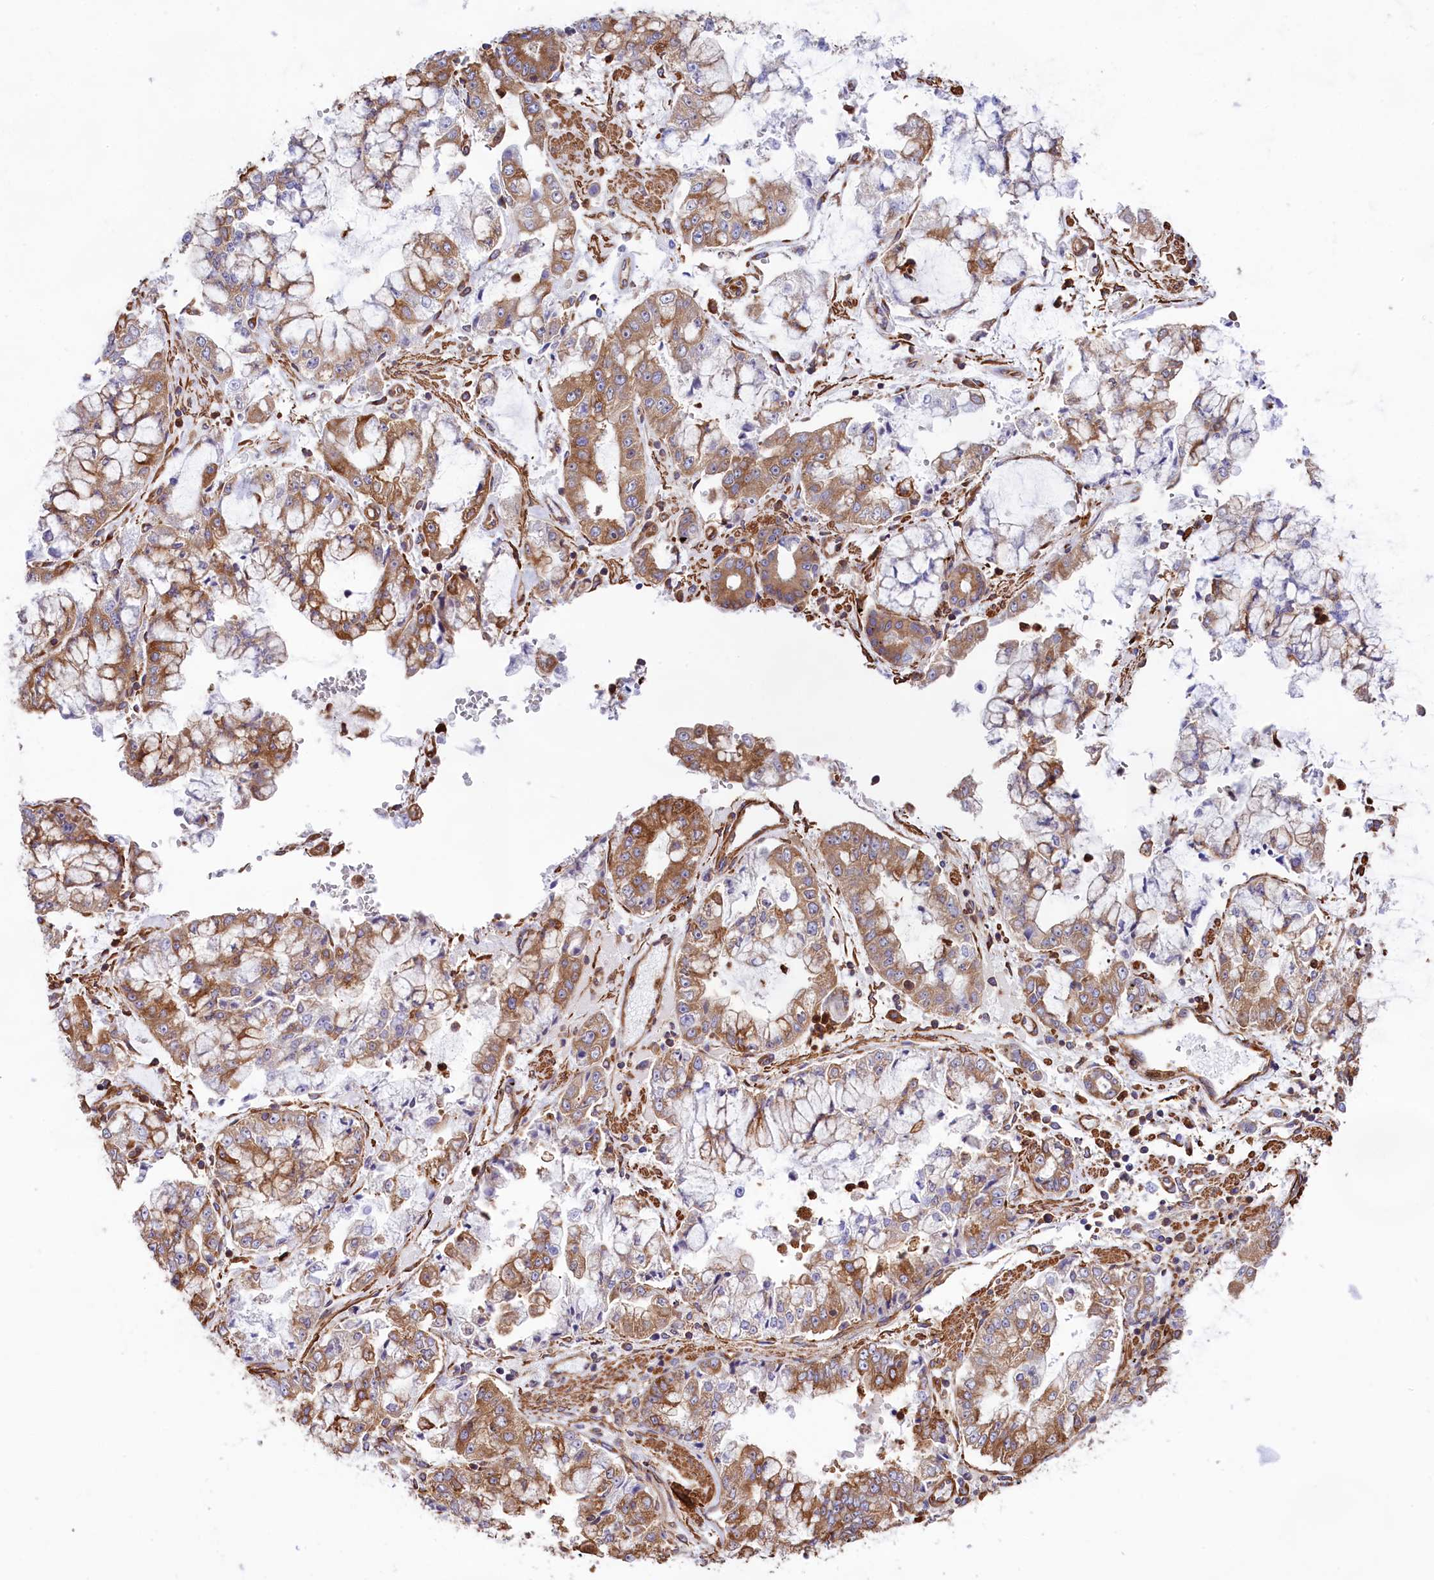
{"staining": {"intensity": "moderate", "quantity": ">75%", "location": "cytoplasmic/membranous"}, "tissue": "stomach cancer", "cell_type": "Tumor cells", "image_type": "cancer", "snomed": [{"axis": "morphology", "description": "Adenocarcinoma, NOS"}, {"axis": "topography", "description": "Stomach"}], "caption": "Tumor cells exhibit medium levels of moderate cytoplasmic/membranous staining in about >75% of cells in stomach cancer.", "gene": "GYS1", "patient": {"sex": "male", "age": 76}}